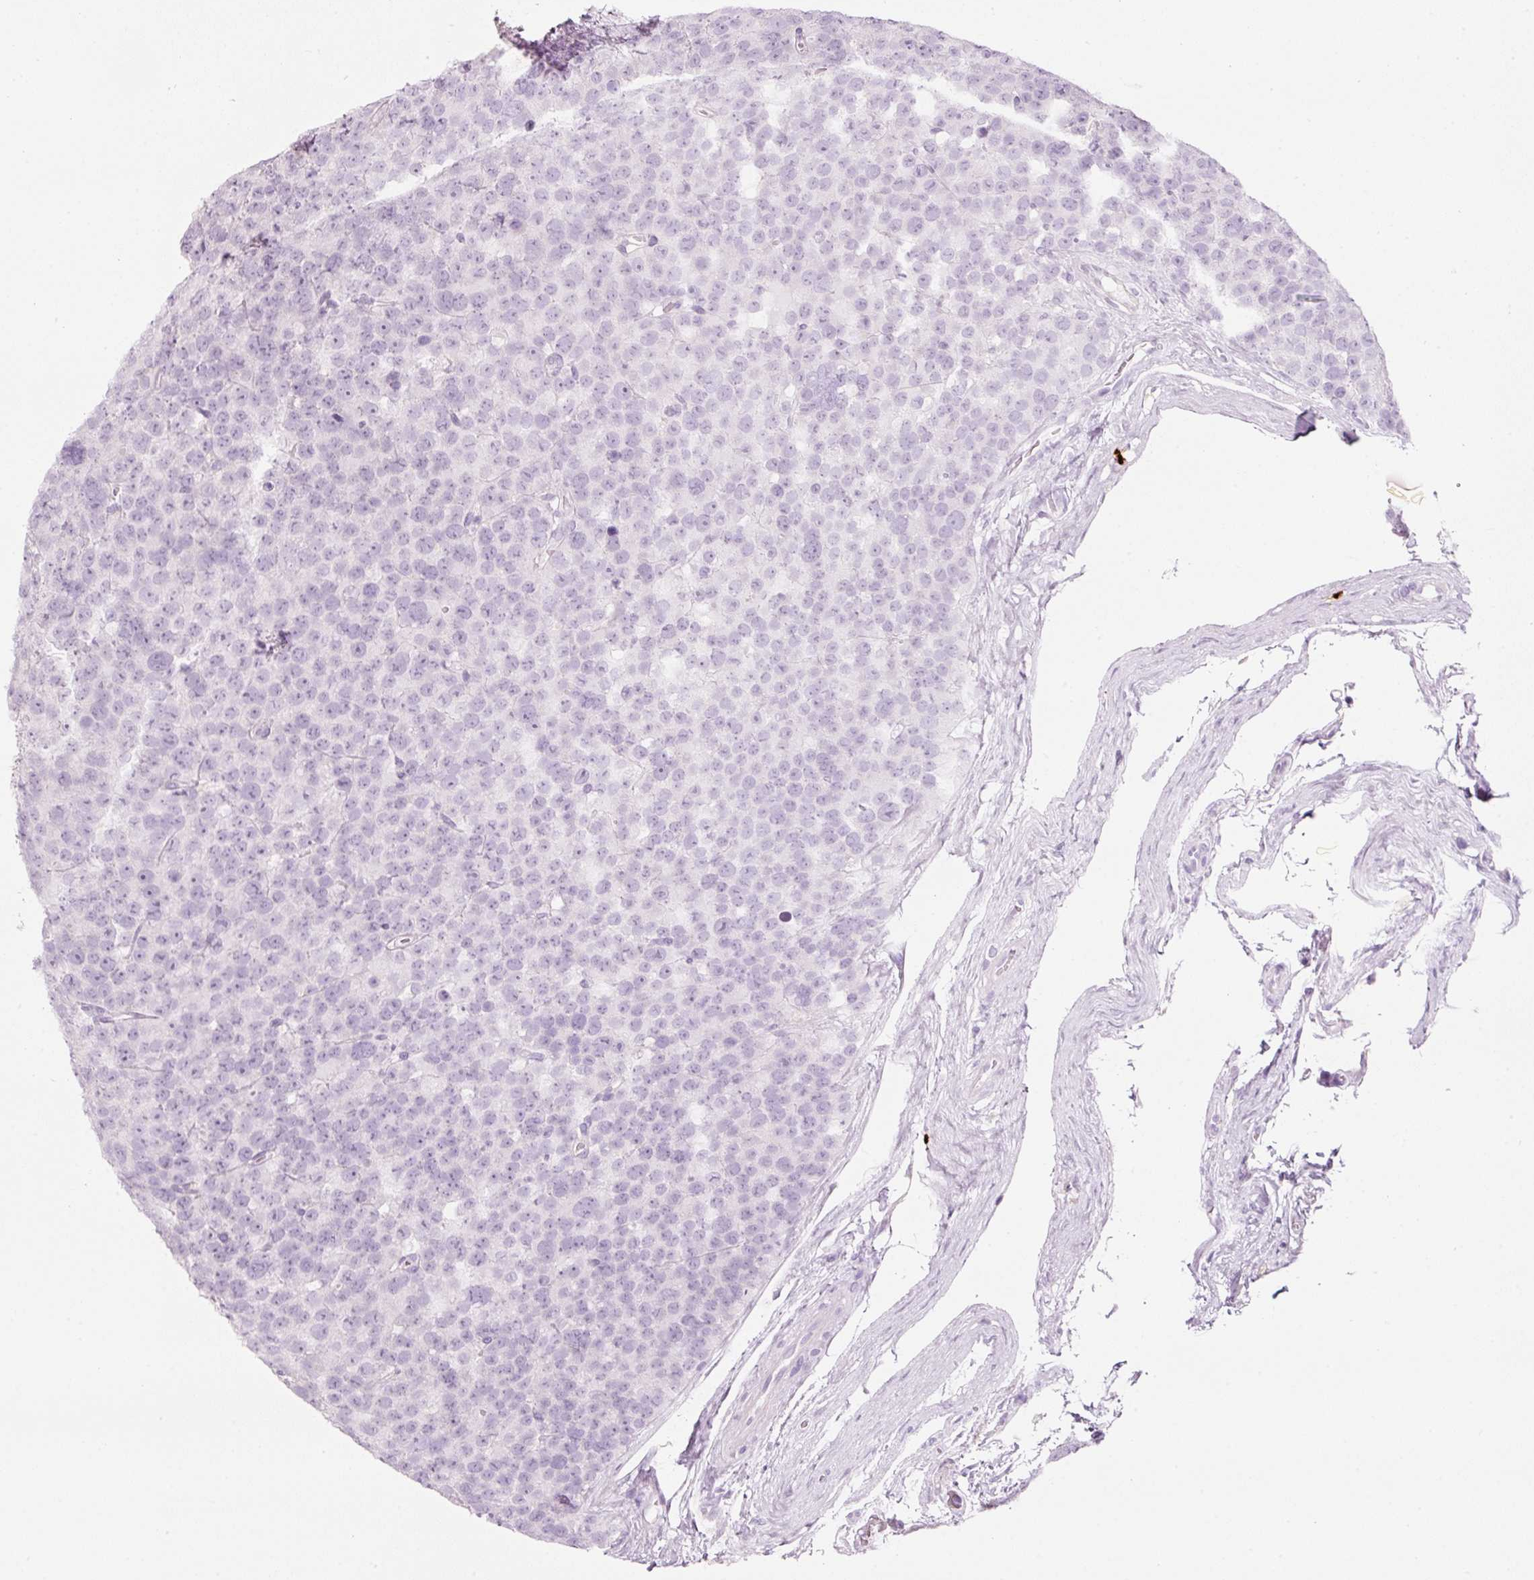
{"staining": {"intensity": "negative", "quantity": "none", "location": "none"}, "tissue": "testis cancer", "cell_type": "Tumor cells", "image_type": "cancer", "snomed": [{"axis": "morphology", "description": "Seminoma, NOS"}, {"axis": "topography", "description": "Testis"}], "caption": "Human seminoma (testis) stained for a protein using IHC exhibits no expression in tumor cells.", "gene": "CMA1", "patient": {"sex": "male", "age": 71}}